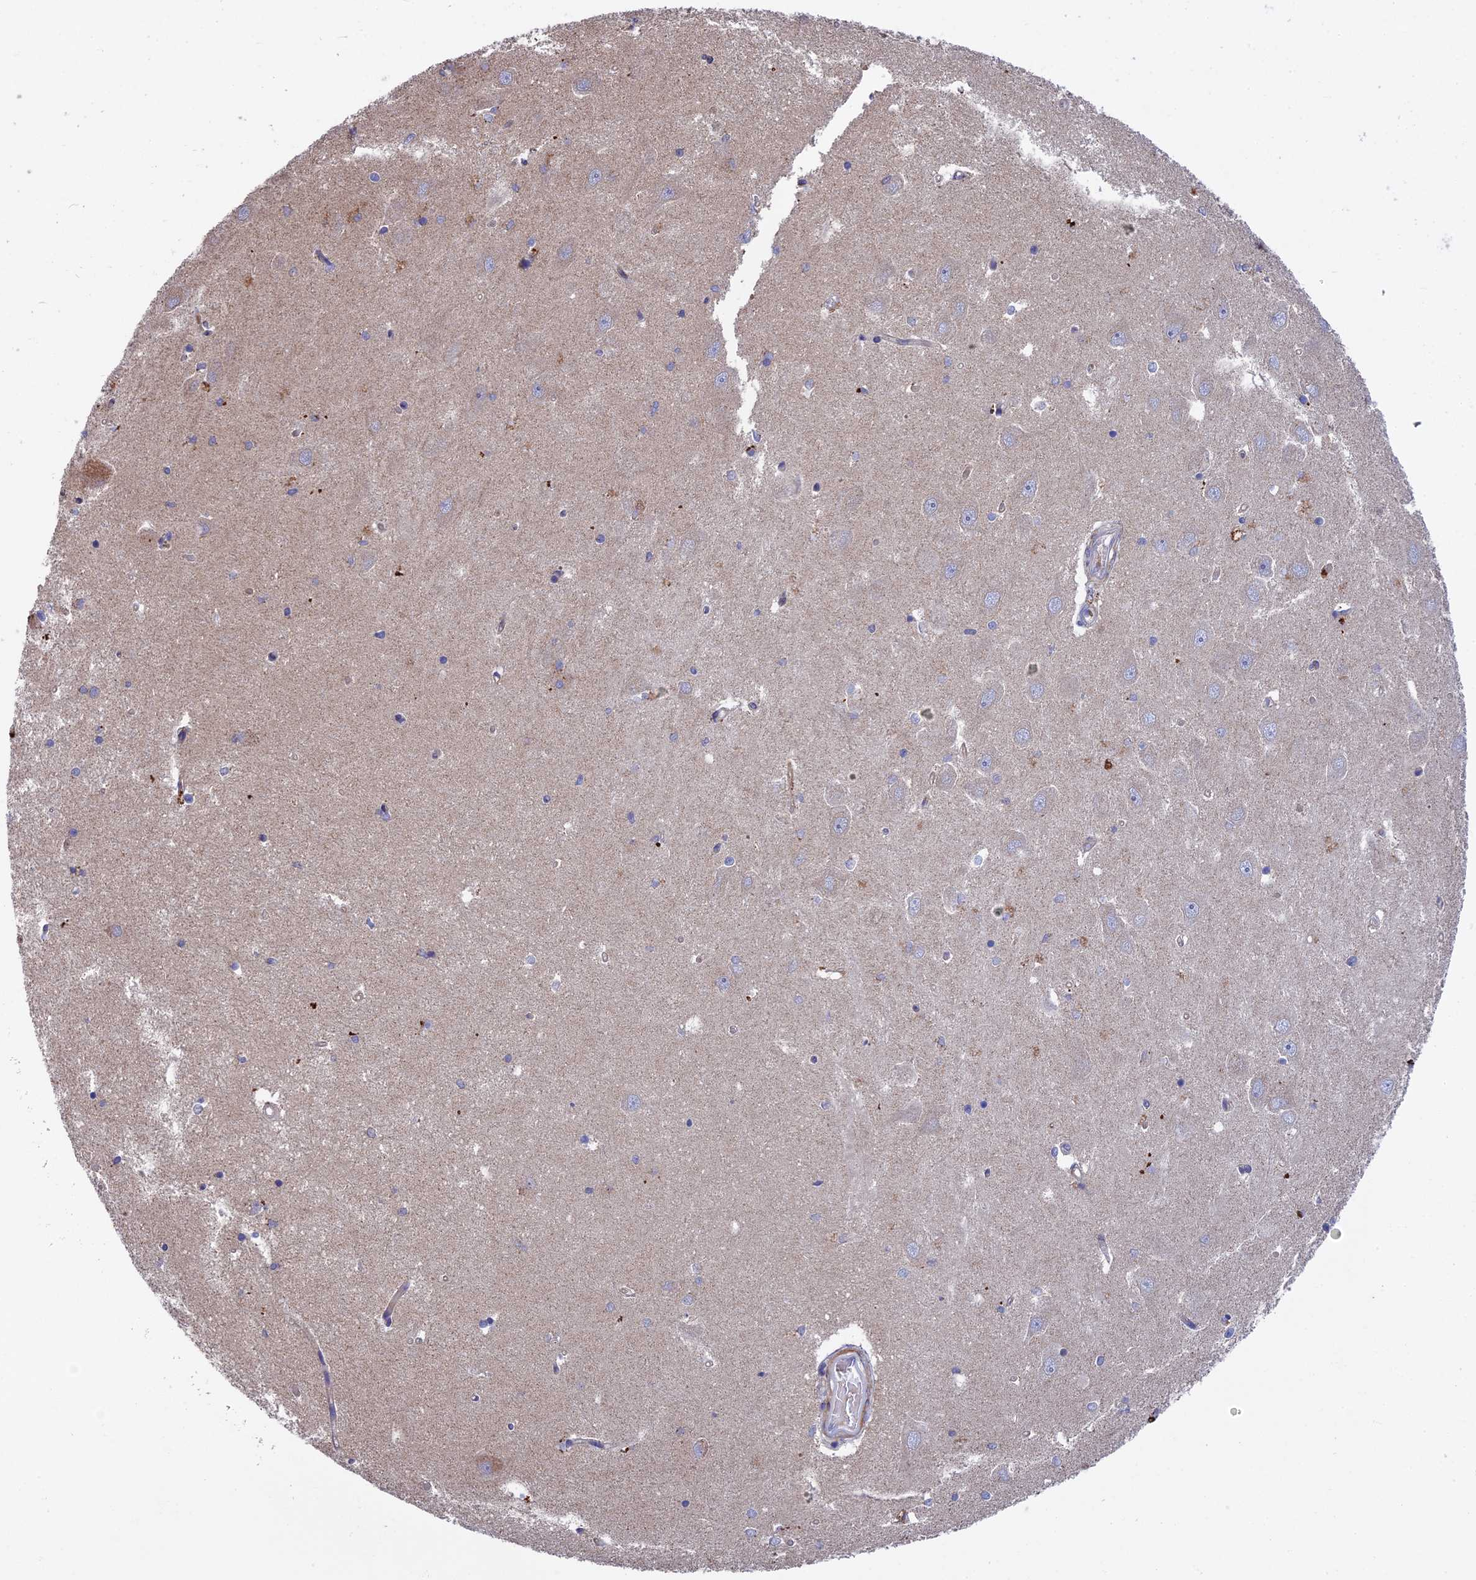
{"staining": {"intensity": "weak", "quantity": "<25%", "location": "cytoplasmic/membranous"}, "tissue": "hippocampus", "cell_type": "Glial cells", "image_type": "normal", "snomed": [{"axis": "morphology", "description": "Normal tissue, NOS"}, {"axis": "topography", "description": "Hippocampus"}], "caption": "Immunohistochemical staining of benign hippocampus displays no significant expression in glial cells.", "gene": "RPIA", "patient": {"sex": "male", "age": 45}}